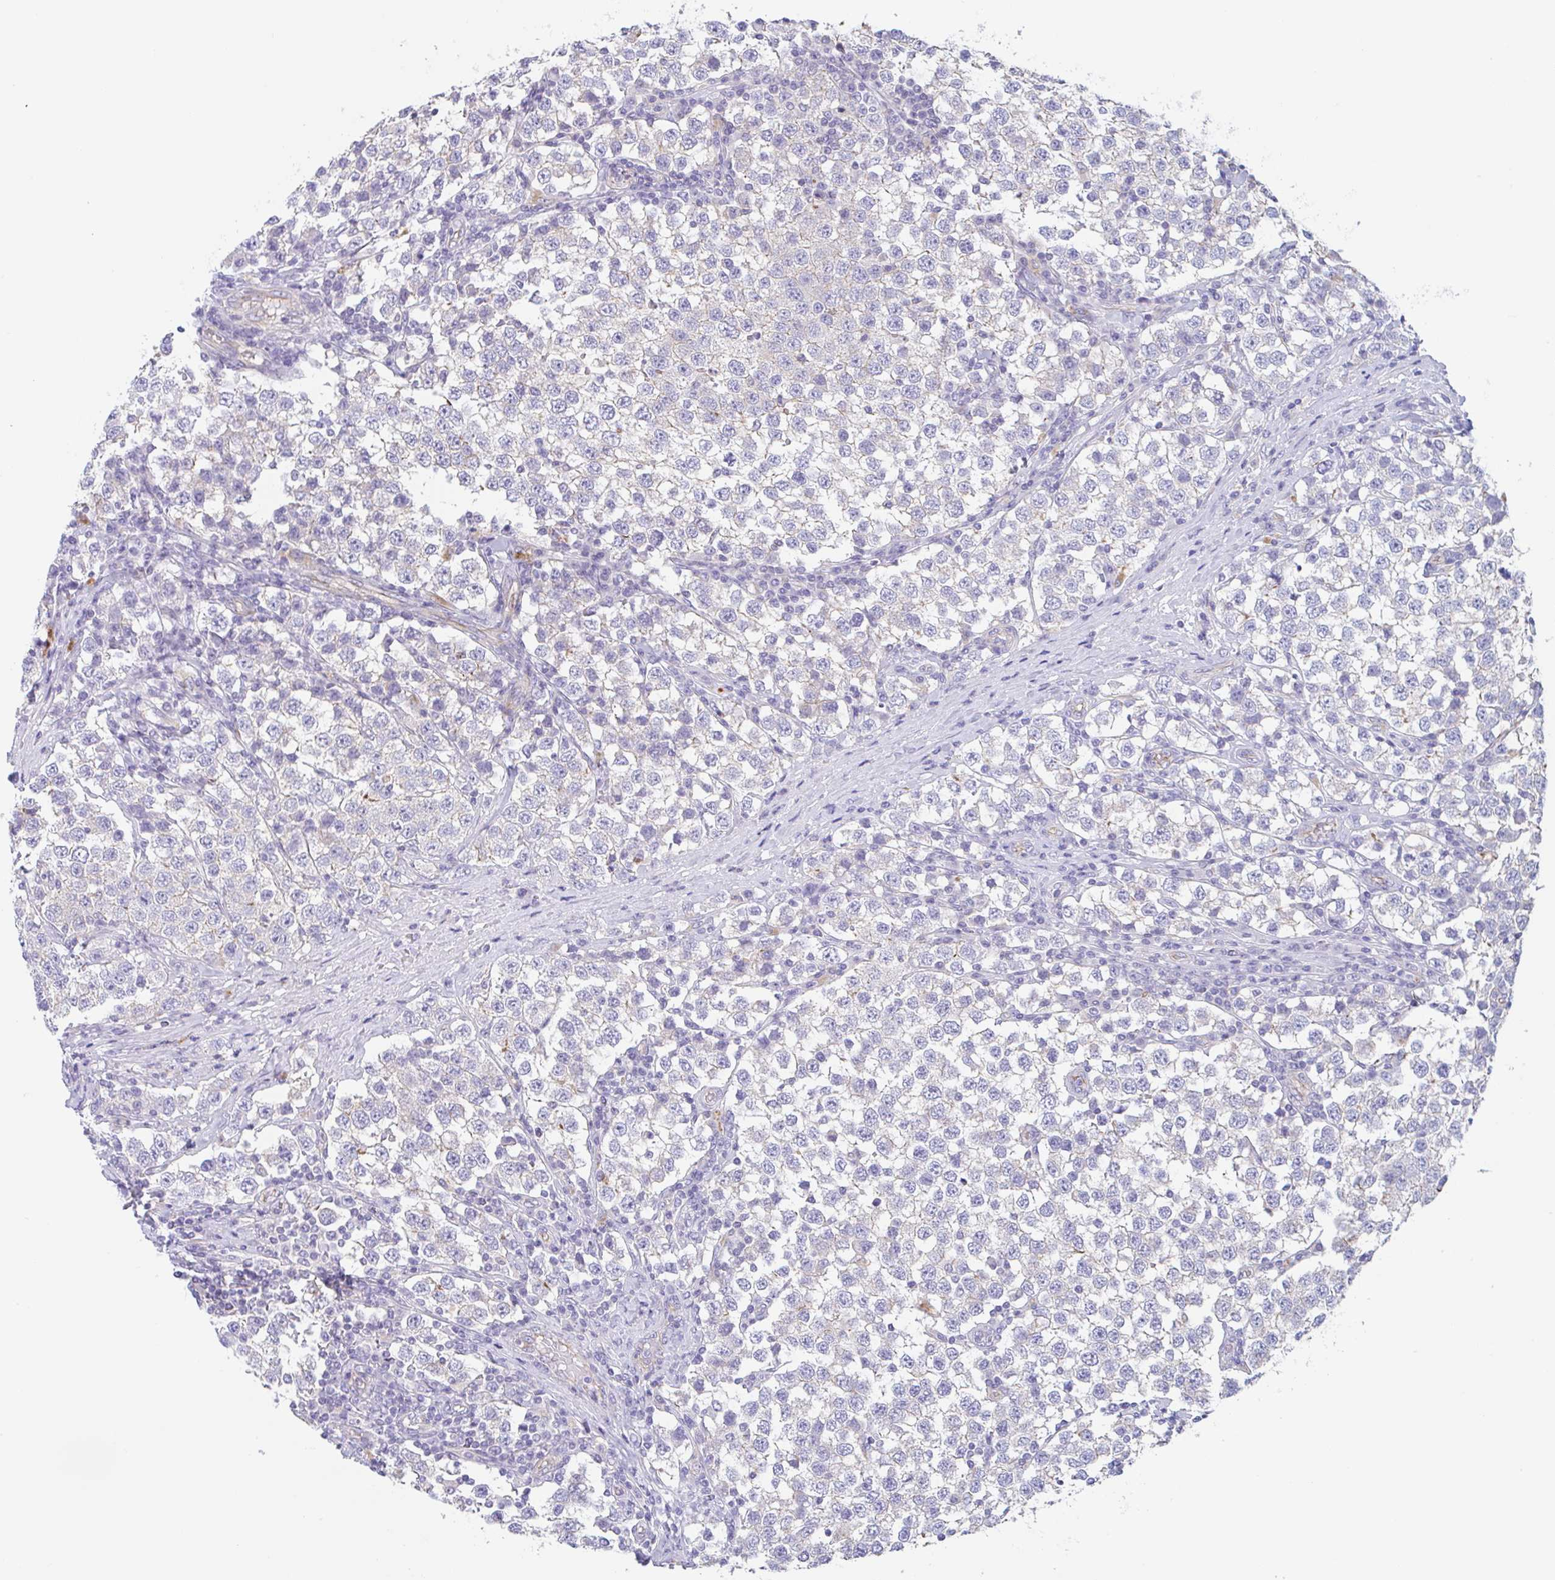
{"staining": {"intensity": "negative", "quantity": "none", "location": "none"}, "tissue": "testis cancer", "cell_type": "Tumor cells", "image_type": "cancer", "snomed": [{"axis": "morphology", "description": "Seminoma, NOS"}, {"axis": "topography", "description": "Testis"}], "caption": "This is an immunohistochemistry (IHC) photomicrograph of human testis cancer. There is no positivity in tumor cells.", "gene": "LENG9", "patient": {"sex": "male", "age": 34}}